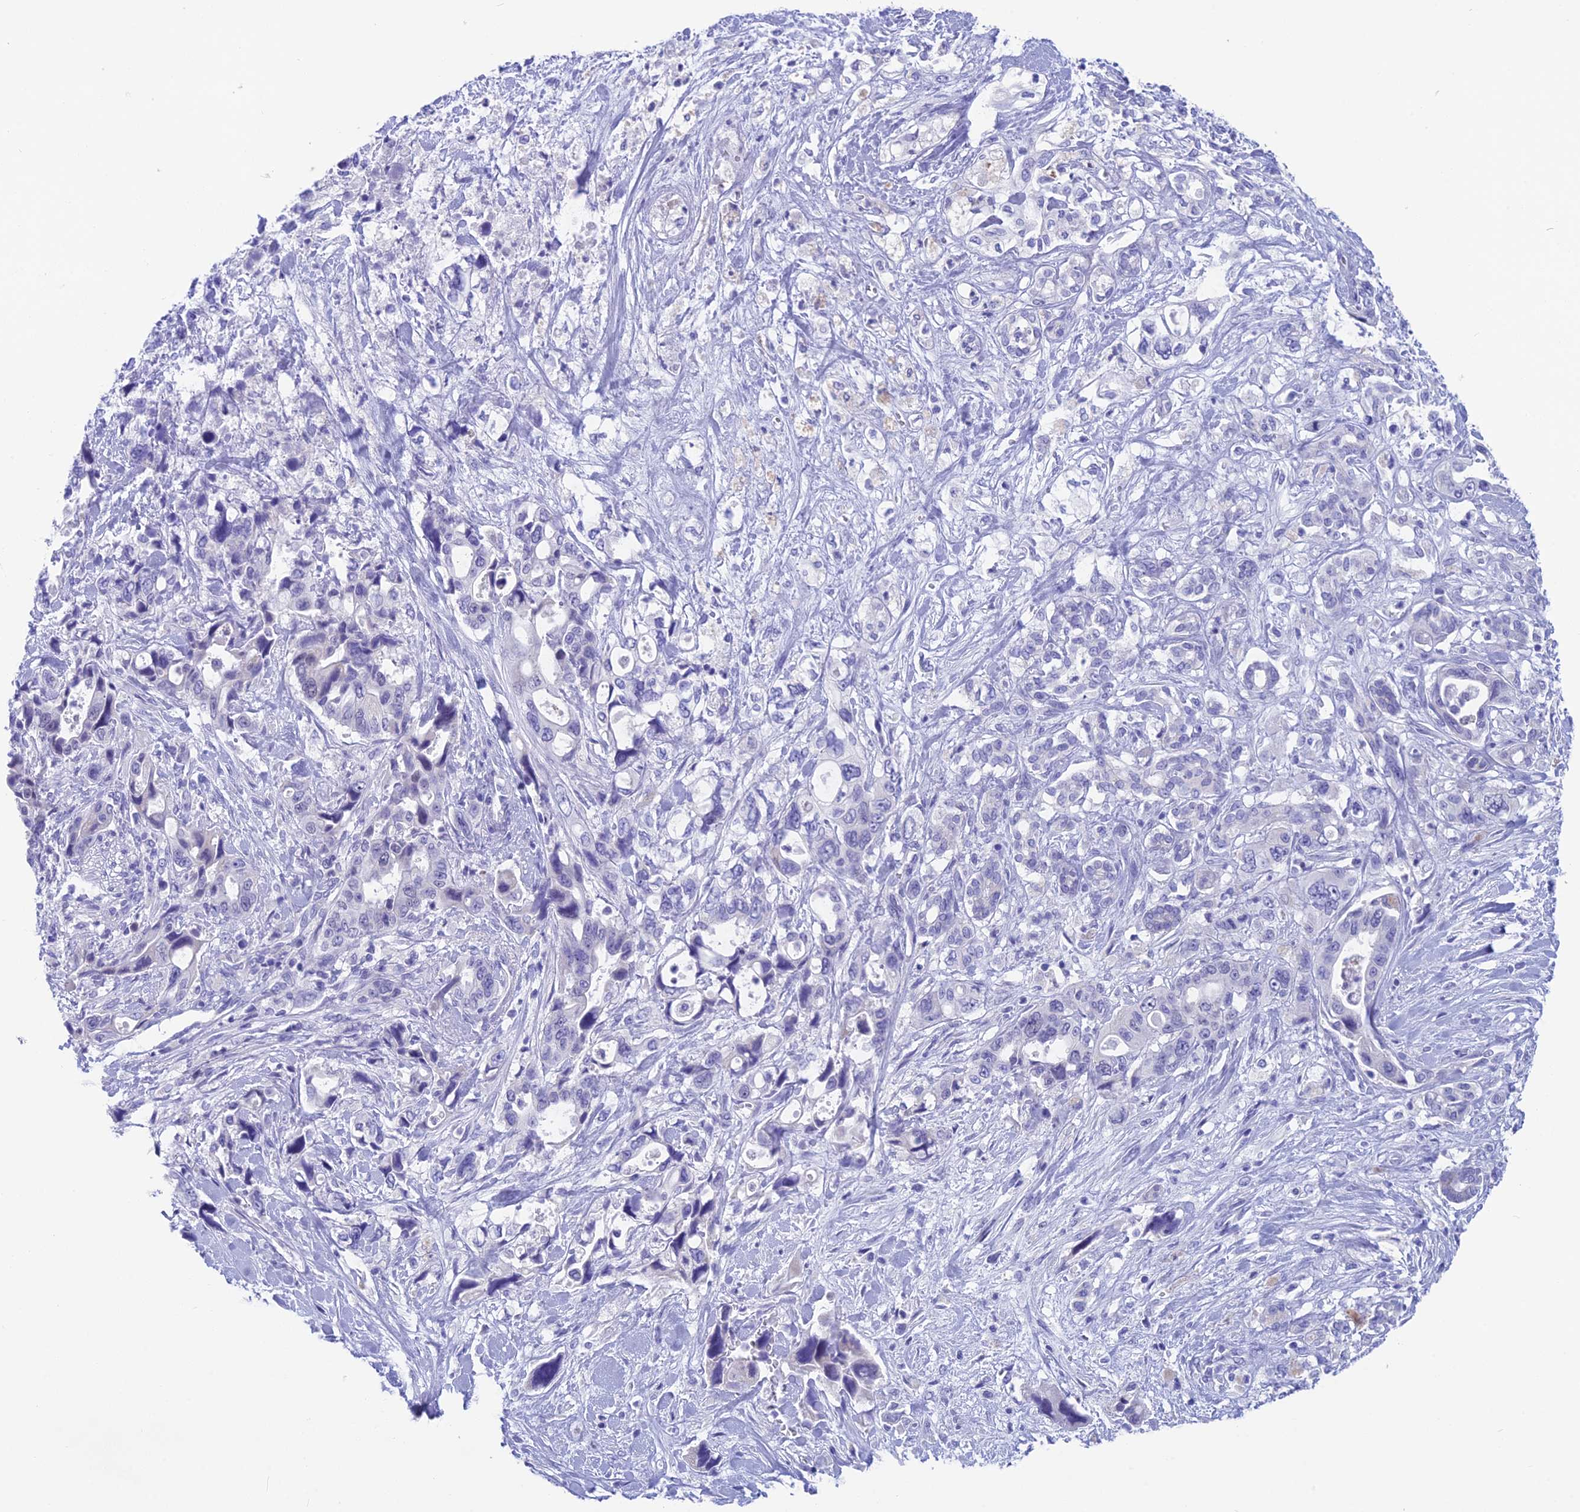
{"staining": {"intensity": "negative", "quantity": "none", "location": "none"}, "tissue": "pancreatic cancer", "cell_type": "Tumor cells", "image_type": "cancer", "snomed": [{"axis": "morphology", "description": "Adenocarcinoma, NOS"}, {"axis": "topography", "description": "Pancreas"}], "caption": "A micrograph of pancreatic adenocarcinoma stained for a protein demonstrates no brown staining in tumor cells. The staining was performed using DAB (3,3'-diaminobenzidine) to visualize the protein expression in brown, while the nuclei were stained in blue with hematoxylin (Magnification: 20x).", "gene": "SNTN", "patient": {"sex": "male", "age": 46}}